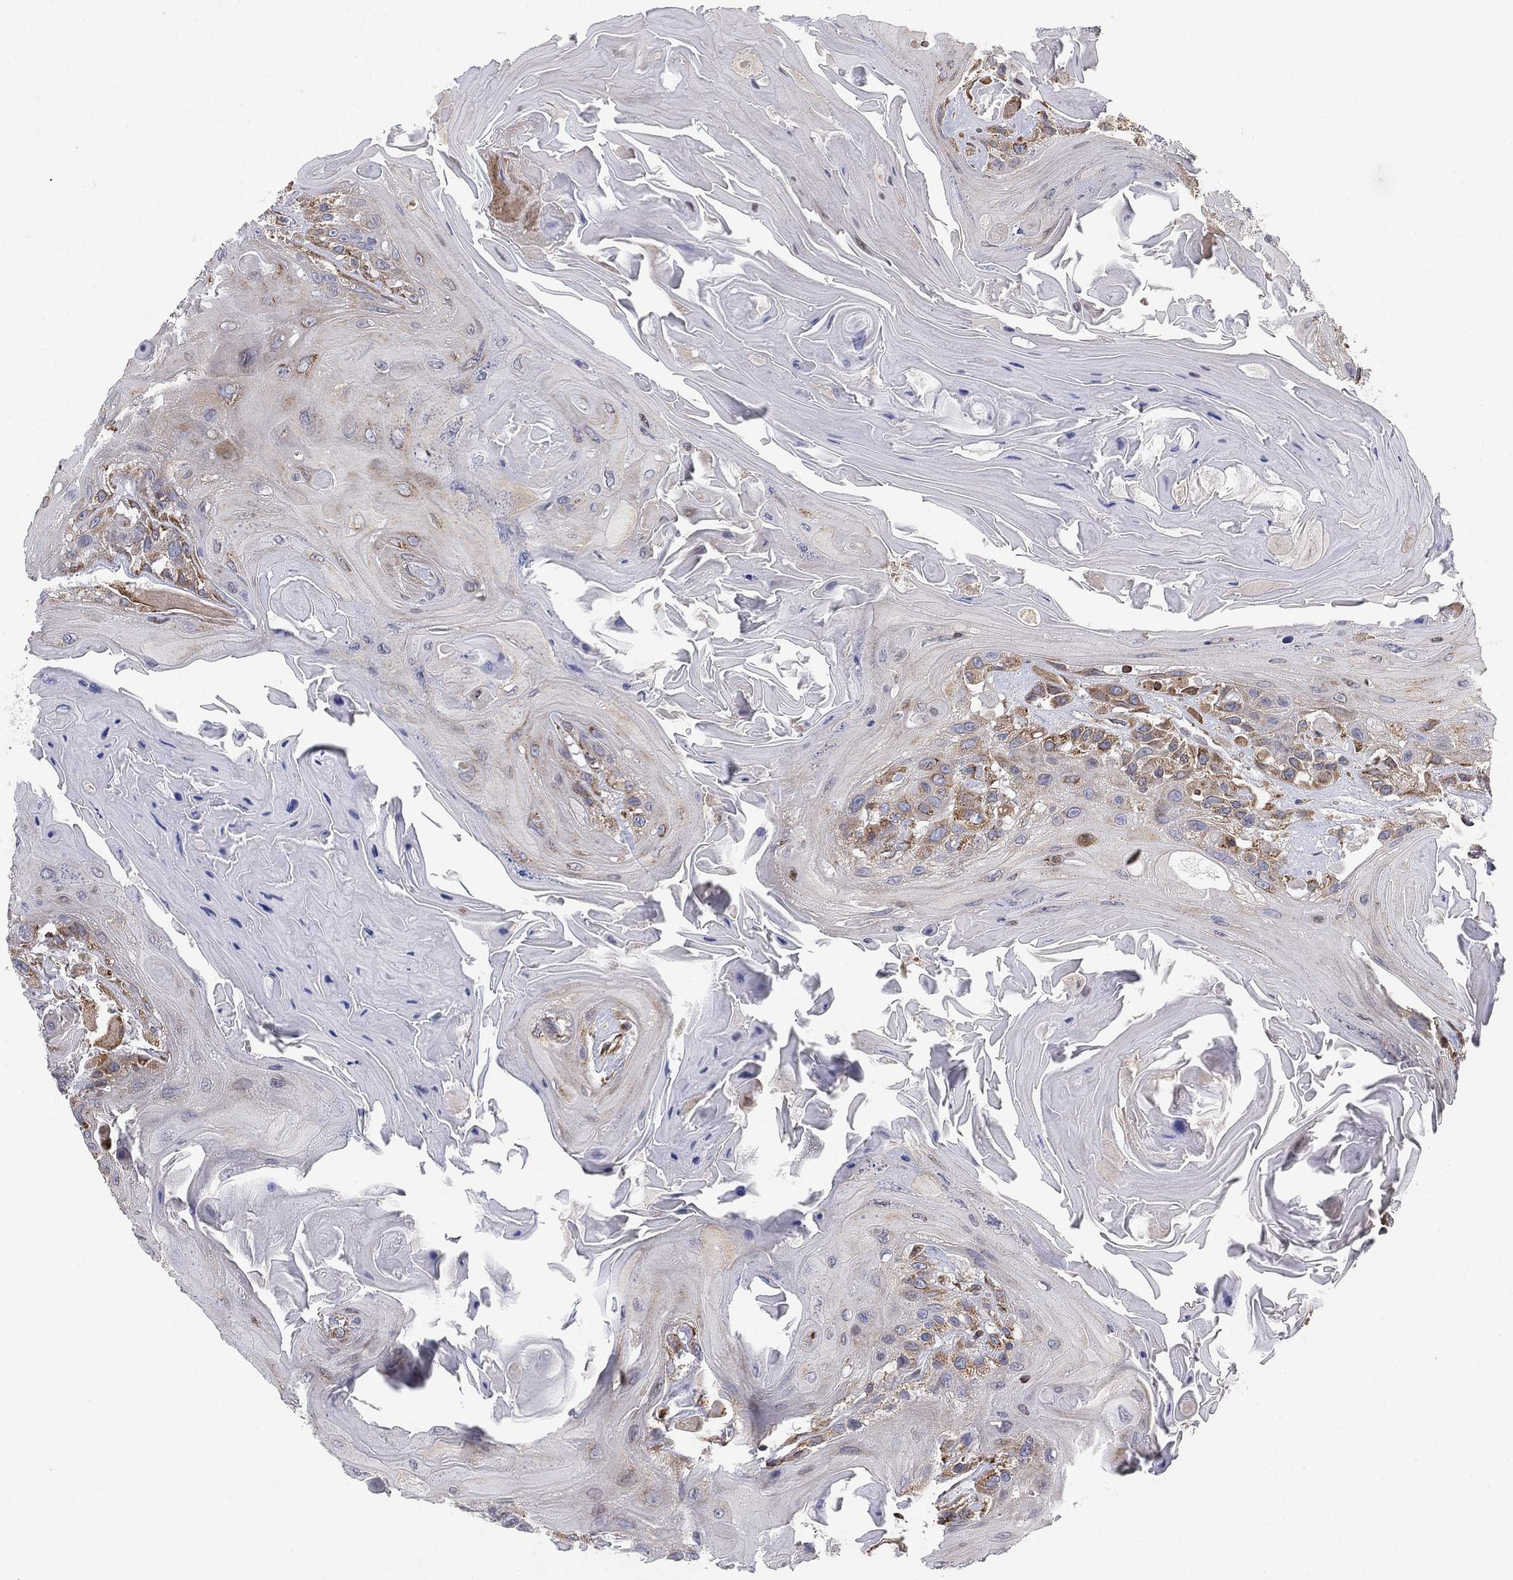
{"staining": {"intensity": "weak", "quantity": "<25%", "location": "cytoplasmic/membranous"}, "tissue": "head and neck cancer", "cell_type": "Tumor cells", "image_type": "cancer", "snomed": [{"axis": "morphology", "description": "Squamous cell carcinoma, NOS"}, {"axis": "topography", "description": "Head-Neck"}], "caption": "An immunohistochemistry photomicrograph of head and neck cancer (squamous cell carcinoma) is shown. There is no staining in tumor cells of head and neck cancer (squamous cell carcinoma). (Brightfield microscopy of DAB (3,3'-diaminobenzidine) immunohistochemistry (IHC) at high magnification).", "gene": "CYB5B", "patient": {"sex": "female", "age": 59}}